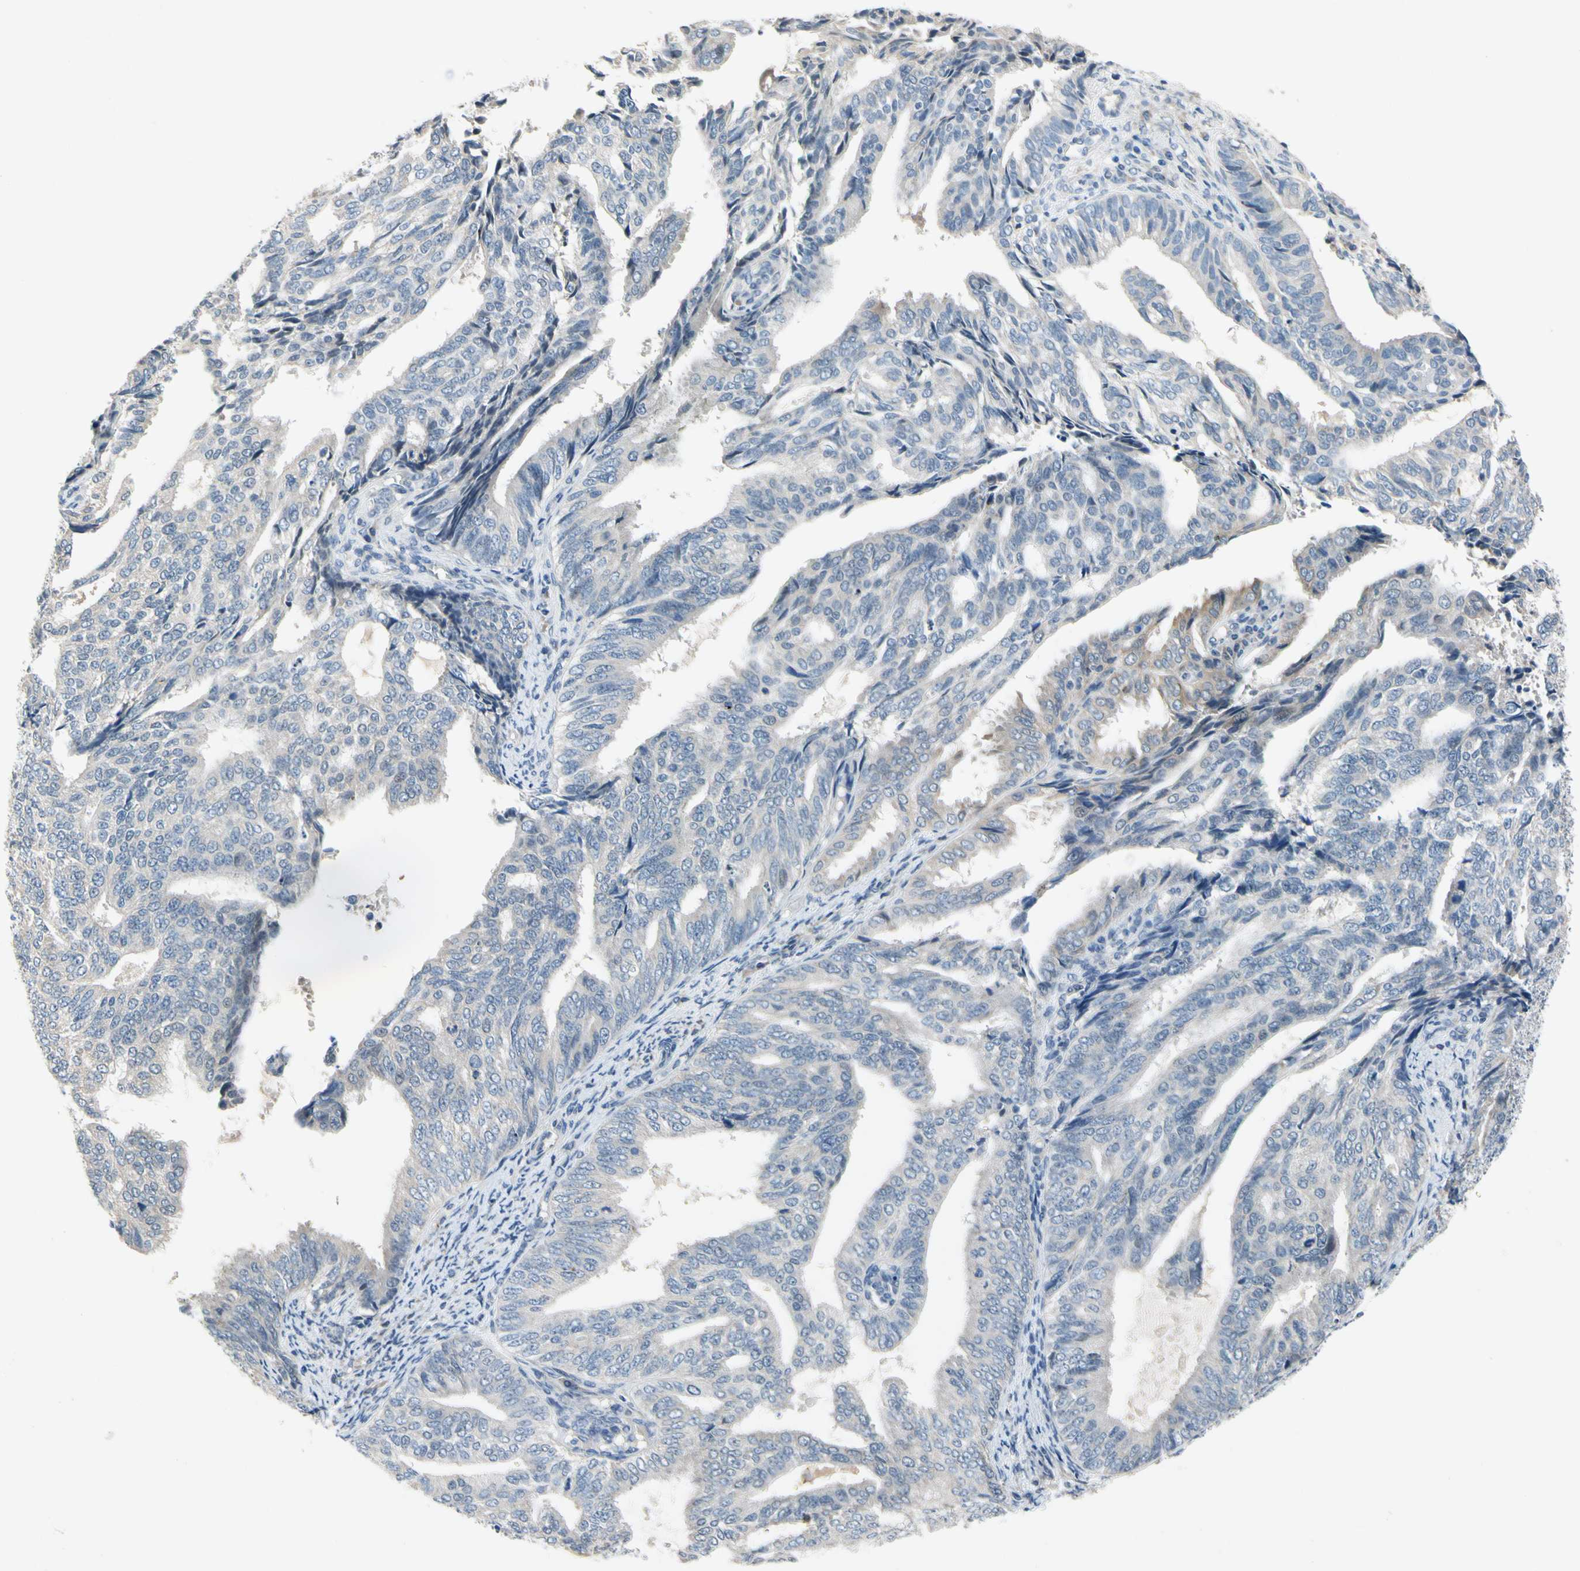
{"staining": {"intensity": "negative", "quantity": "none", "location": "none"}, "tissue": "endometrial cancer", "cell_type": "Tumor cells", "image_type": "cancer", "snomed": [{"axis": "morphology", "description": "Adenocarcinoma, NOS"}, {"axis": "topography", "description": "Endometrium"}], "caption": "IHC image of adenocarcinoma (endometrial) stained for a protein (brown), which reveals no positivity in tumor cells. (Immunohistochemistry, brightfield microscopy, high magnification).", "gene": "SLC27A6", "patient": {"sex": "female", "age": 58}}